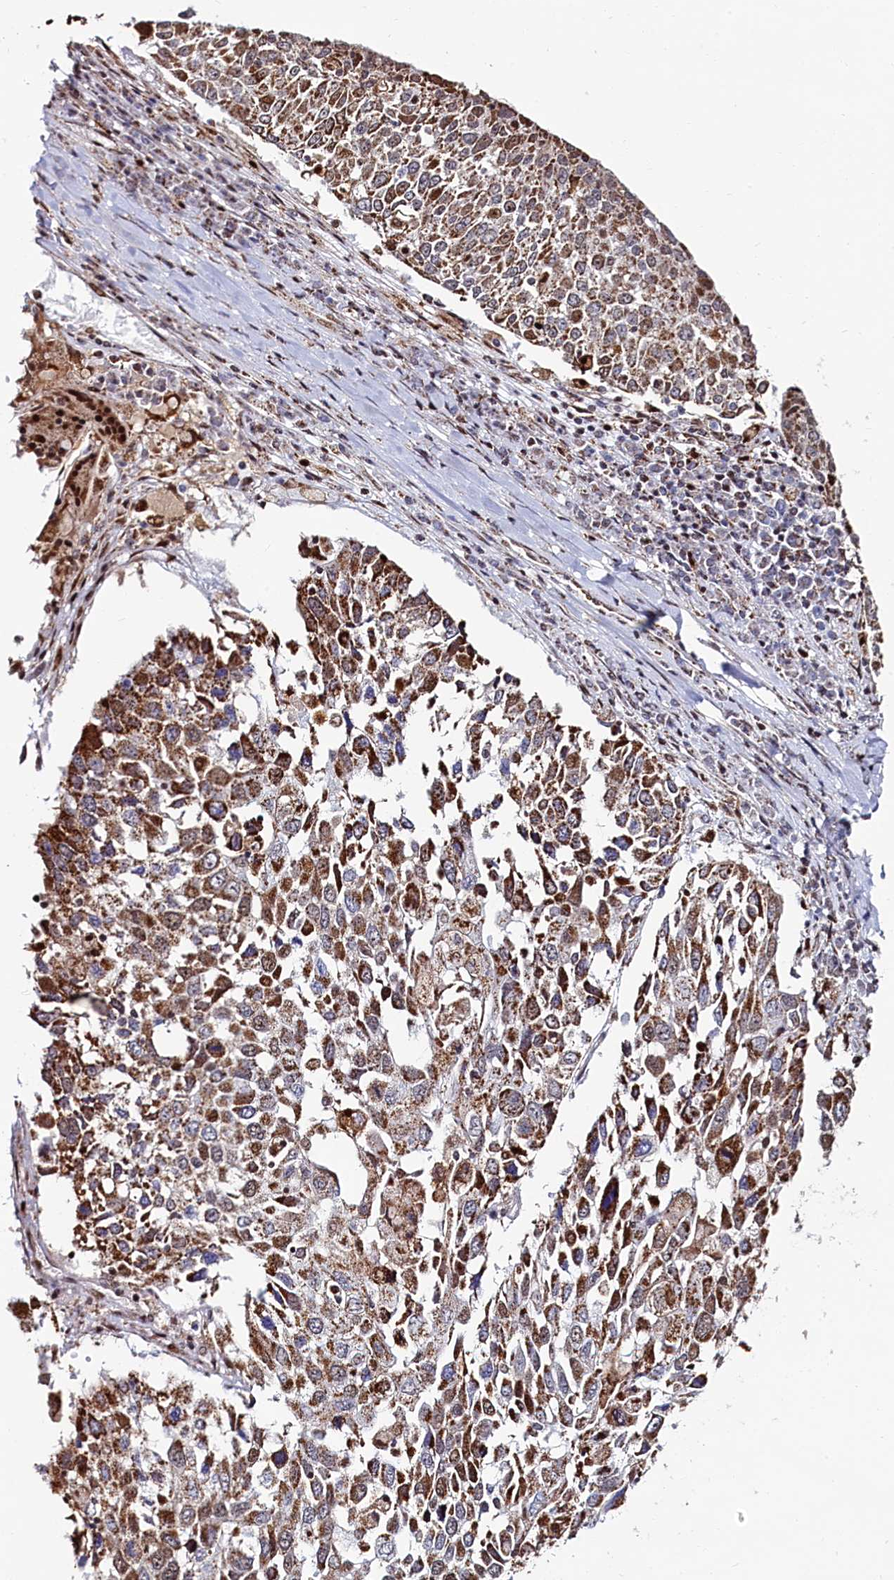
{"staining": {"intensity": "moderate", "quantity": ">75%", "location": "cytoplasmic/membranous"}, "tissue": "lung cancer", "cell_type": "Tumor cells", "image_type": "cancer", "snomed": [{"axis": "morphology", "description": "Squamous cell carcinoma, NOS"}, {"axis": "topography", "description": "Lung"}], "caption": "The image demonstrates a brown stain indicating the presence of a protein in the cytoplasmic/membranous of tumor cells in lung squamous cell carcinoma.", "gene": "HDGFL3", "patient": {"sex": "male", "age": 65}}